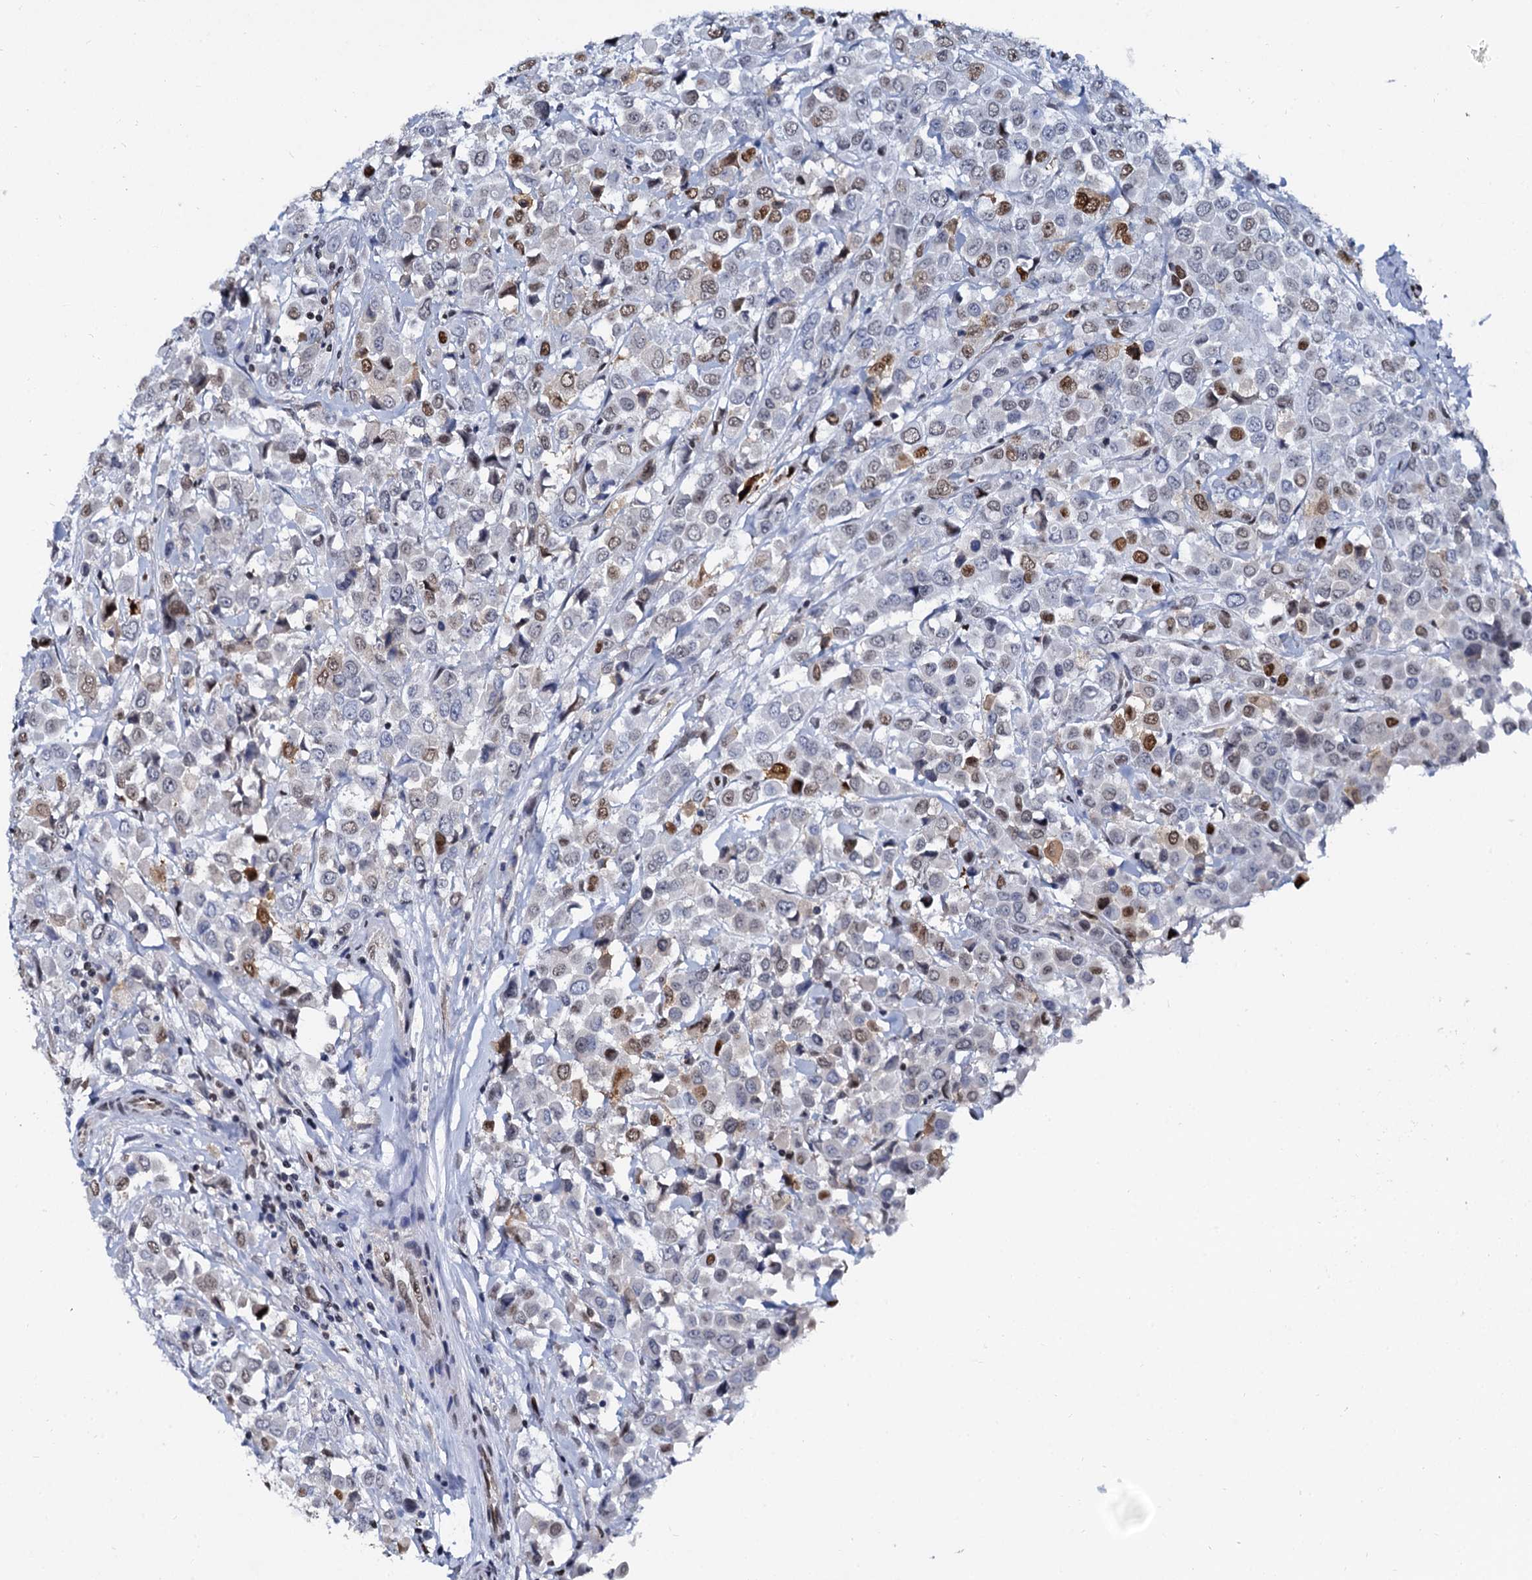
{"staining": {"intensity": "moderate", "quantity": "<25%", "location": "nuclear"}, "tissue": "breast cancer", "cell_type": "Tumor cells", "image_type": "cancer", "snomed": [{"axis": "morphology", "description": "Duct carcinoma"}, {"axis": "topography", "description": "Breast"}], "caption": "Breast infiltrating ductal carcinoma stained with IHC displays moderate nuclear positivity in approximately <25% of tumor cells.", "gene": "CMAS", "patient": {"sex": "female", "age": 61}}